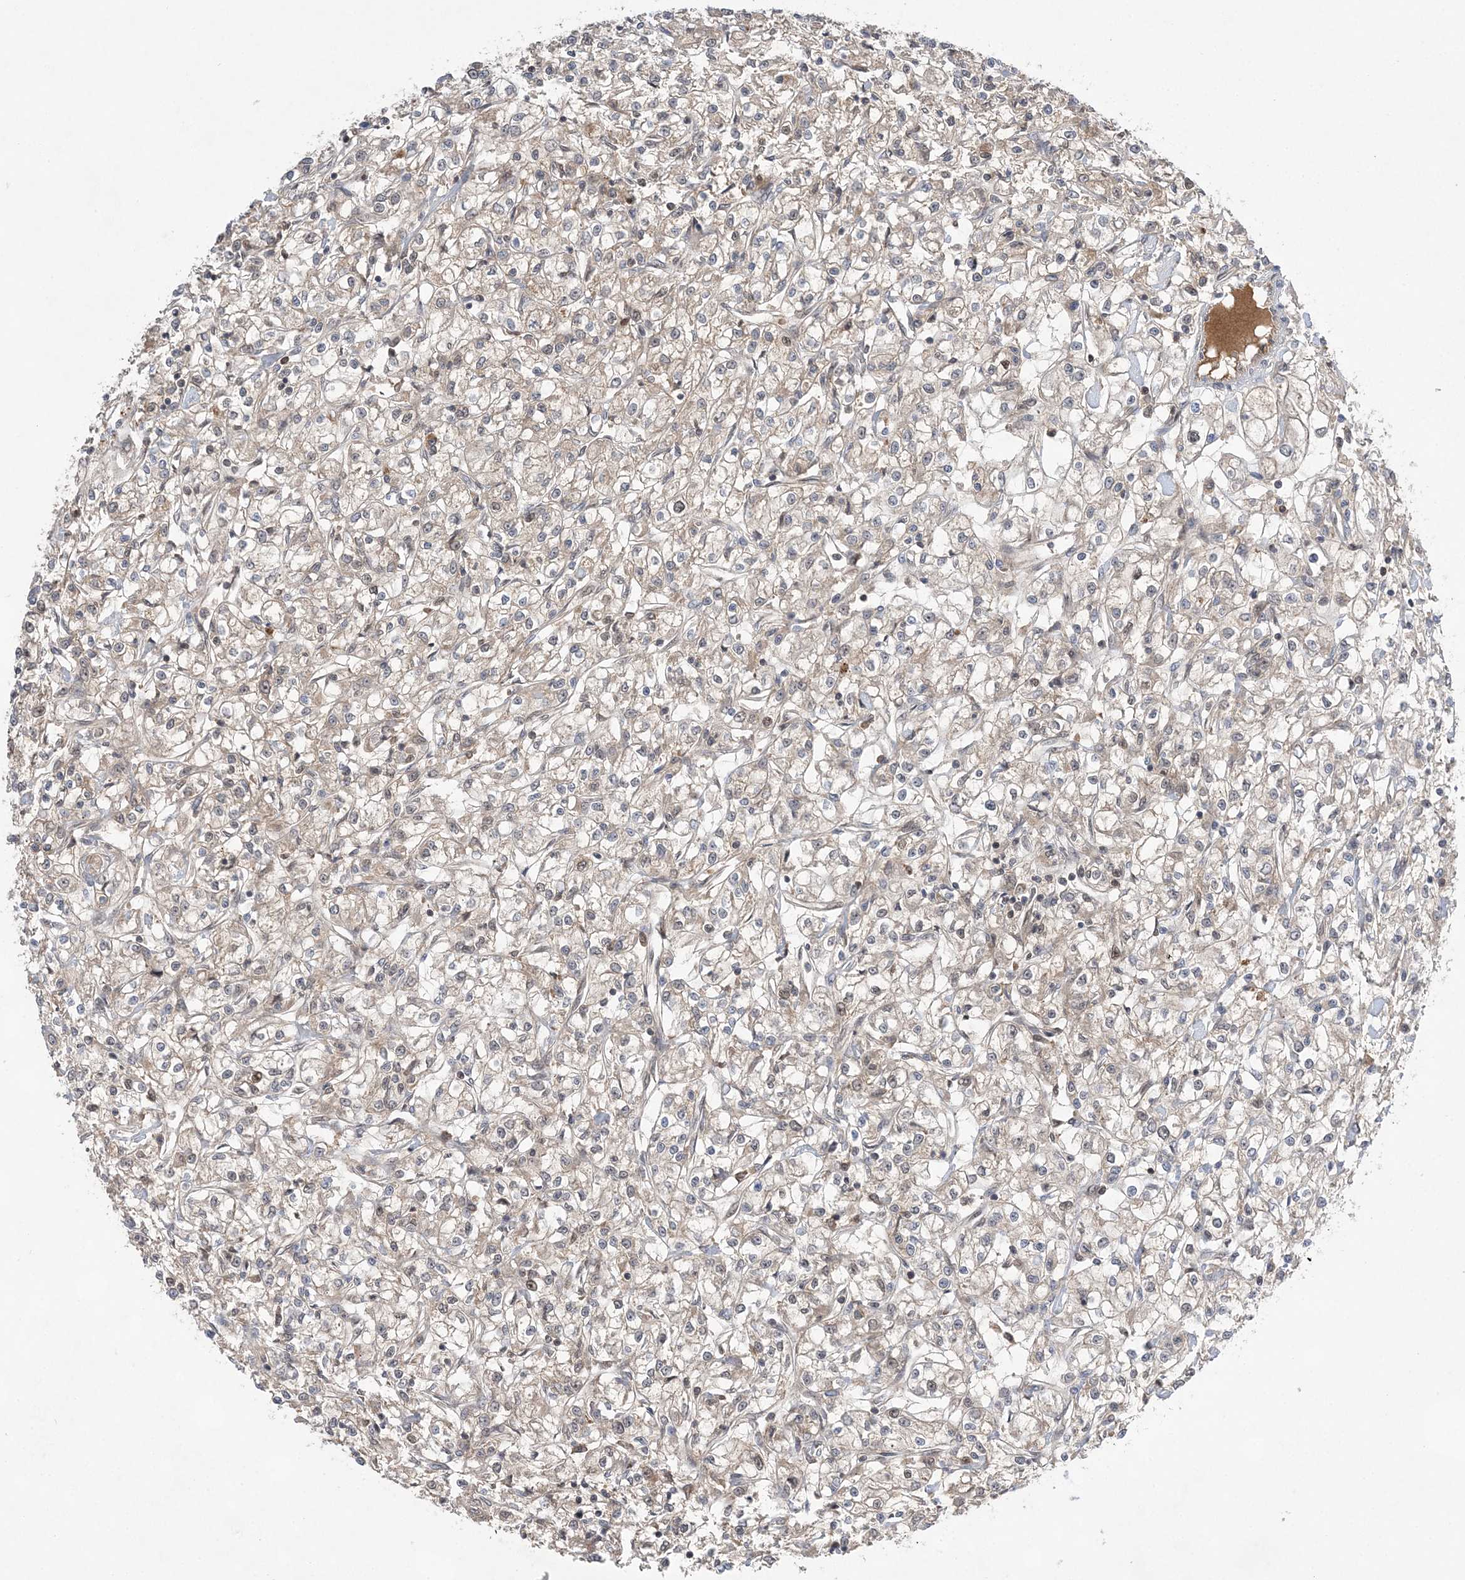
{"staining": {"intensity": "weak", "quantity": "<25%", "location": "cytoplasmic/membranous"}, "tissue": "renal cancer", "cell_type": "Tumor cells", "image_type": "cancer", "snomed": [{"axis": "morphology", "description": "Adenocarcinoma, NOS"}, {"axis": "topography", "description": "Kidney"}], "caption": "An immunohistochemistry (IHC) histopathology image of renal cancer (adenocarcinoma) is shown. There is no staining in tumor cells of renal cancer (adenocarcinoma).", "gene": "TMEM132B", "patient": {"sex": "female", "age": 59}}